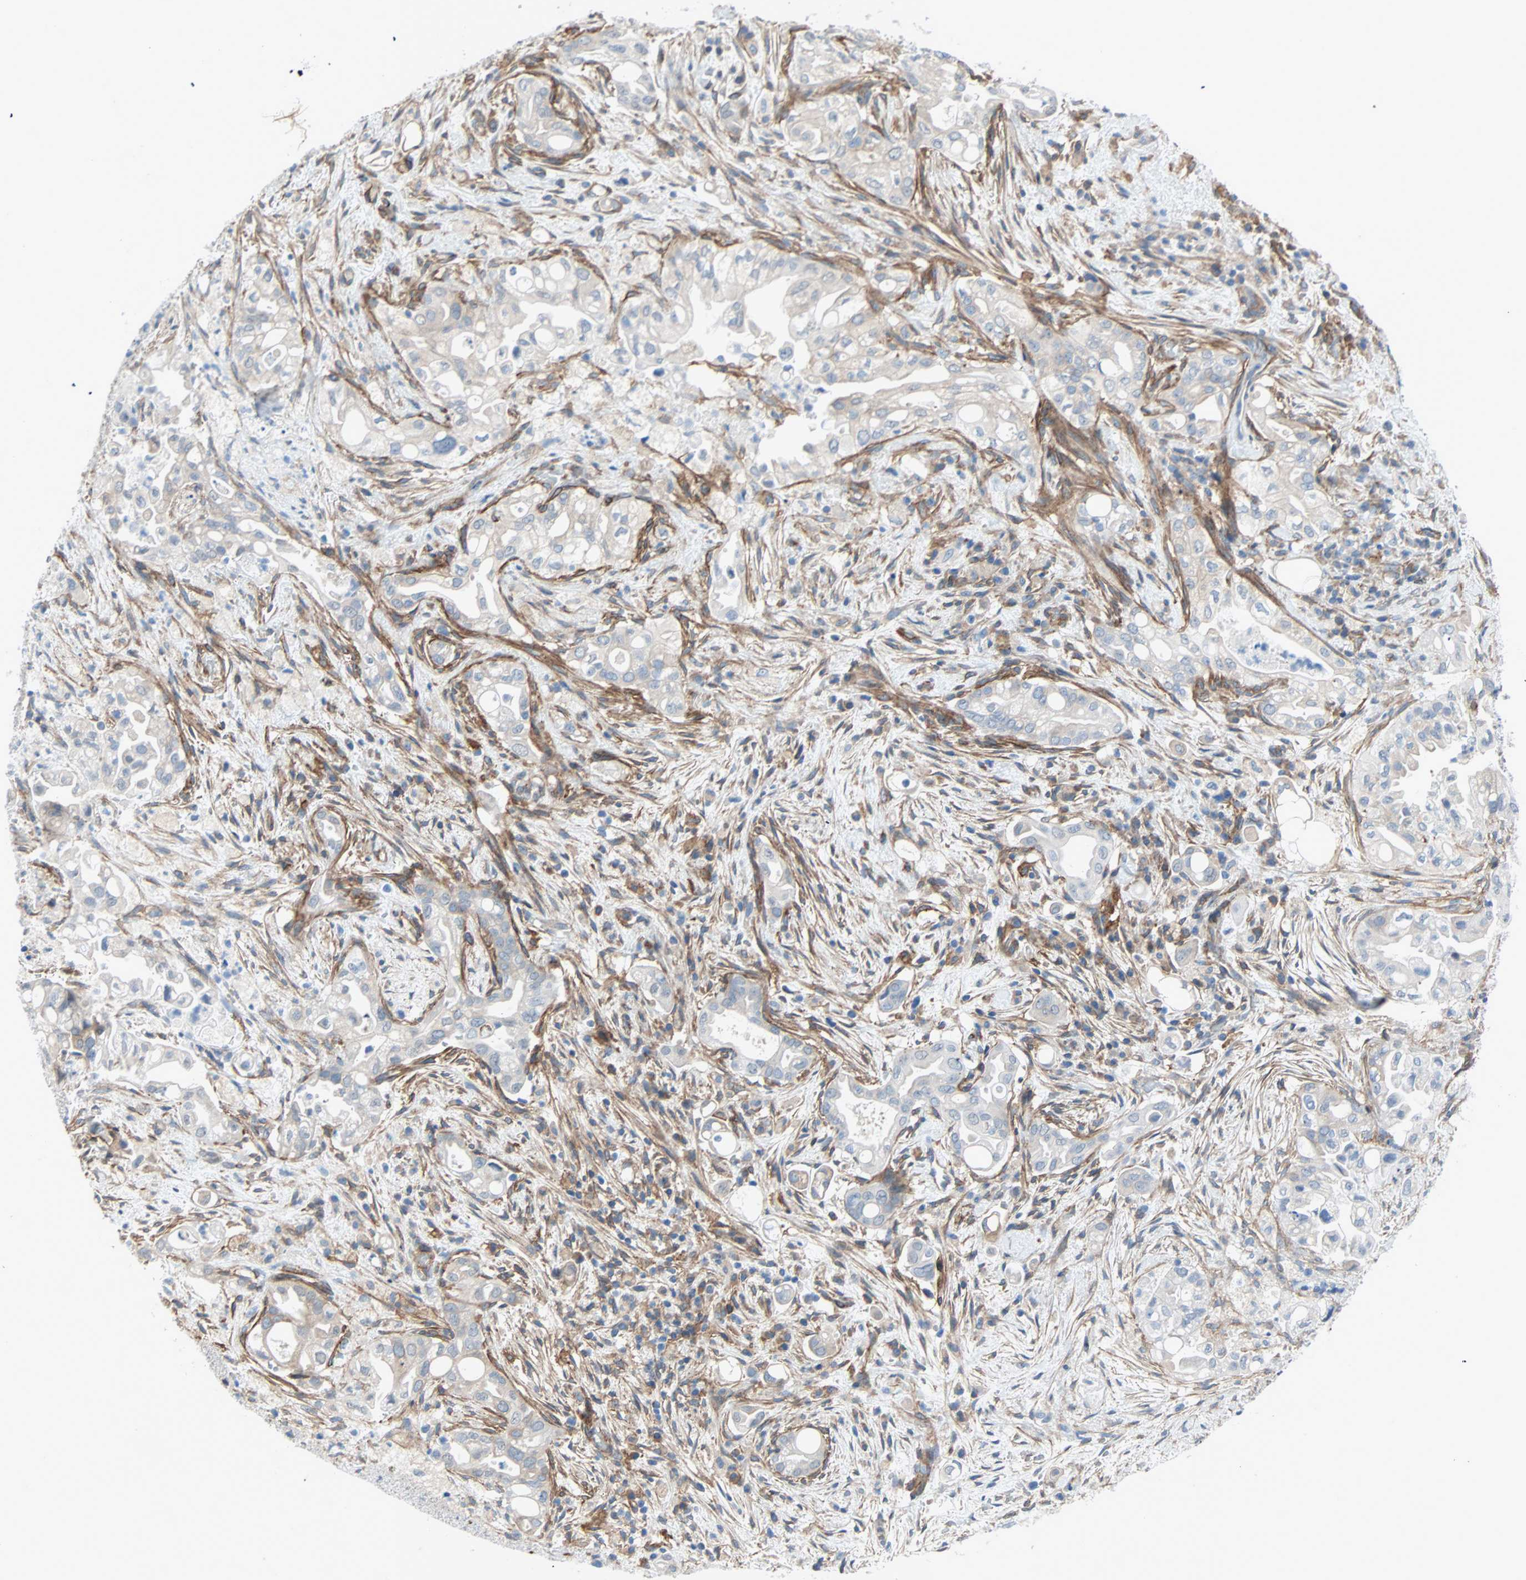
{"staining": {"intensity": "weak", "quantity": "25%-75%", "location": "cytoplasmic/membranous"}, "tissue": "liver cancer", "cell_type": "Tumor cells", "image_type": "cancer", "snomed": [{"axis": "morphology", "description": "Cholangiocarcinoma"}, {"axis": "topography", "description": "Liver"}], "caption": "Protein staining of liver cancer tissue demonstrates weak cytoplasmic/membranous expression in about 25%-75% of tumor cells.", "gene": "EPB41L2", "patient": {"sex": "female", "age": 68}}